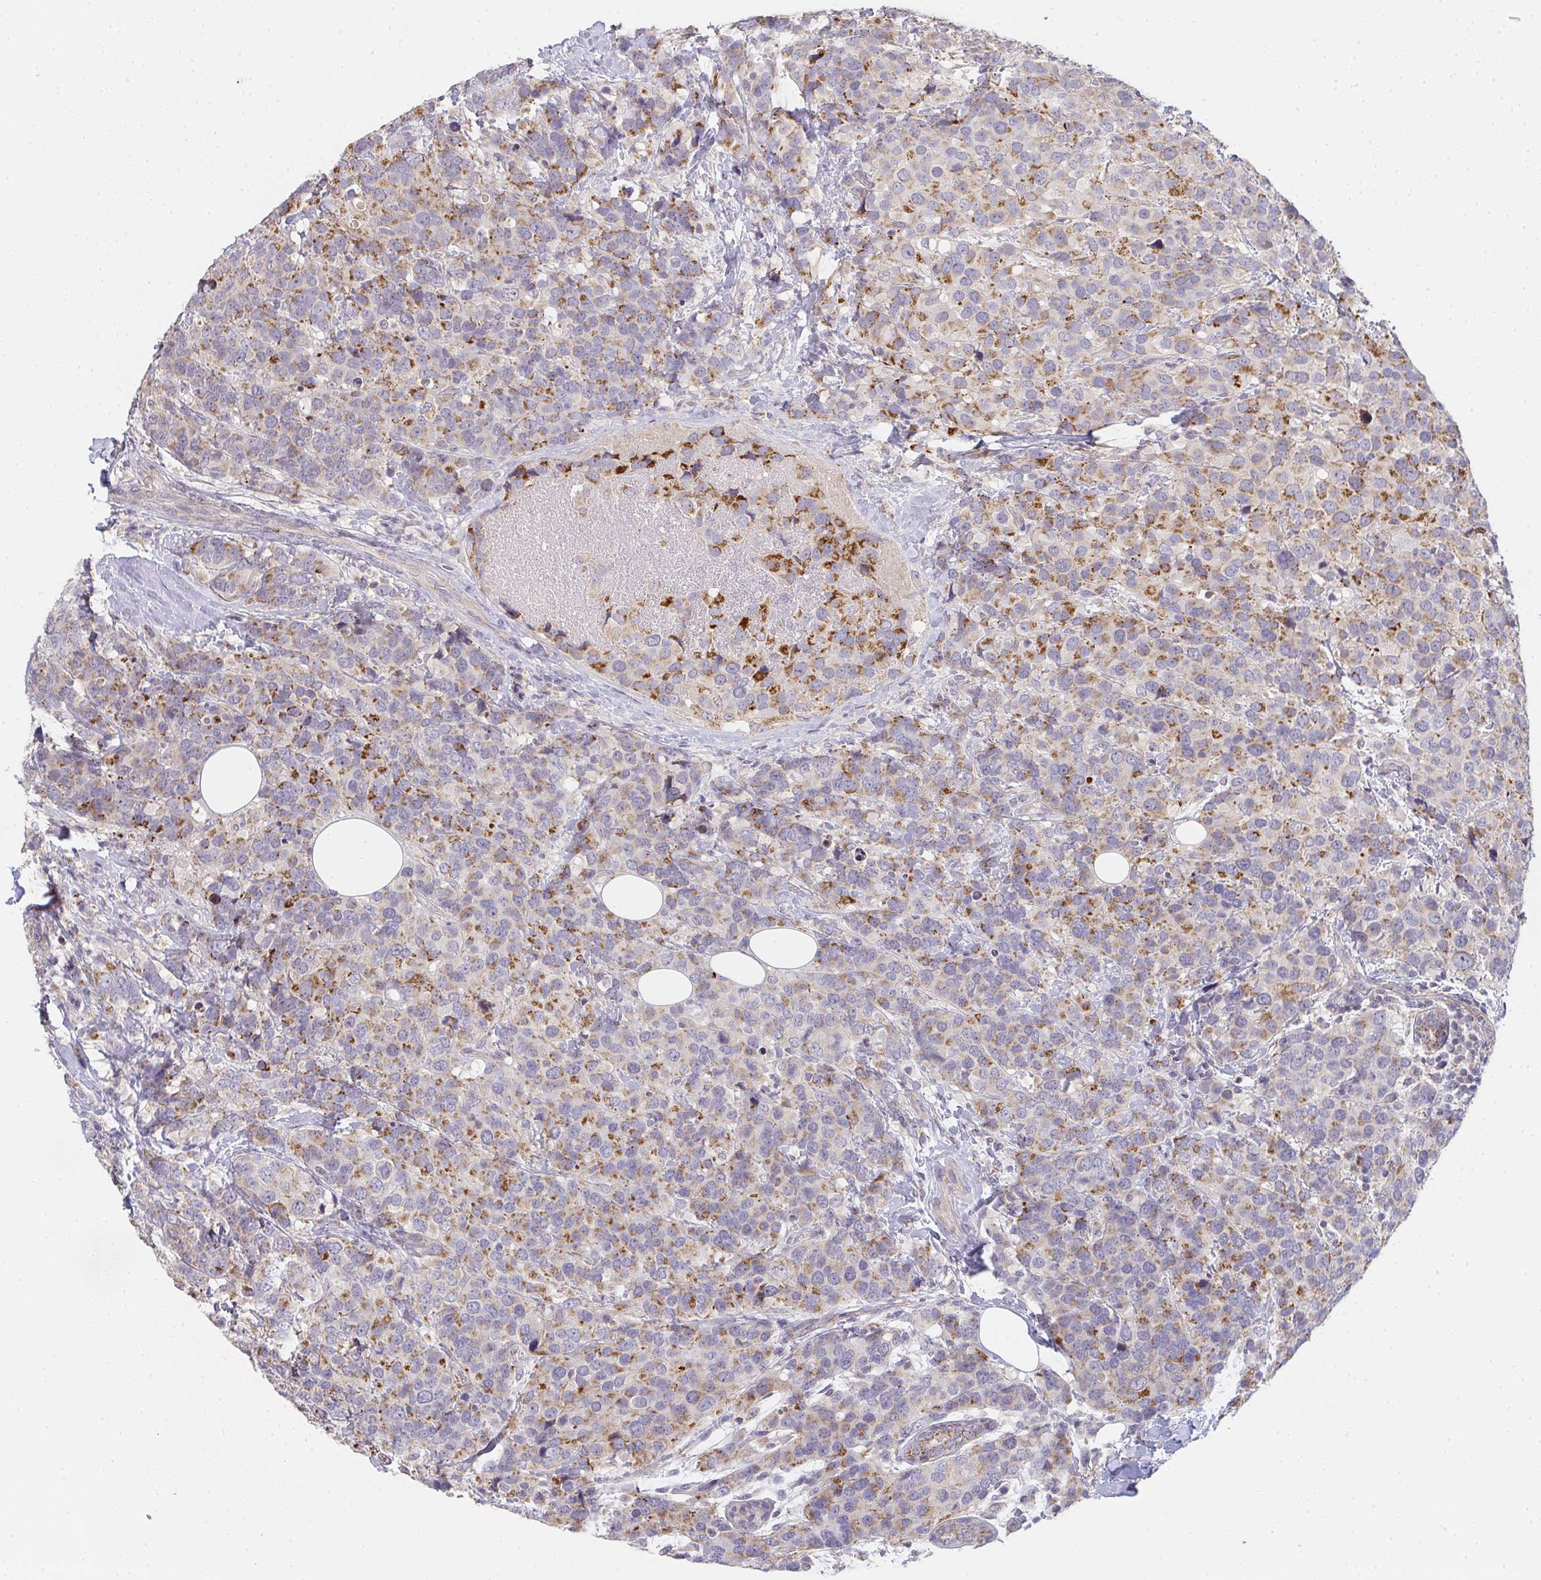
{"staining": {"intensity": "moderate", "quantity": "25%-75%", "location": "cytoplasmic/membranous"}, "tissue": "breast cancer", "cell_type": "Tumor cells", "image_type": "cancer", "snomed": [{"axis": "morphology", "description": "Lobular carcinoma"}, {"axis": "topography", "description": "Breast"}], "caption": "Breast cancer (lobular carcinoma) tissue exhibits moderate cytoplasmic/membranous staining in approximately 25%-75% of tumor cells, visualized by immunohistochemistry.", "gene": "TMEM219", "patient": {"sex": "female", "age": 59}}